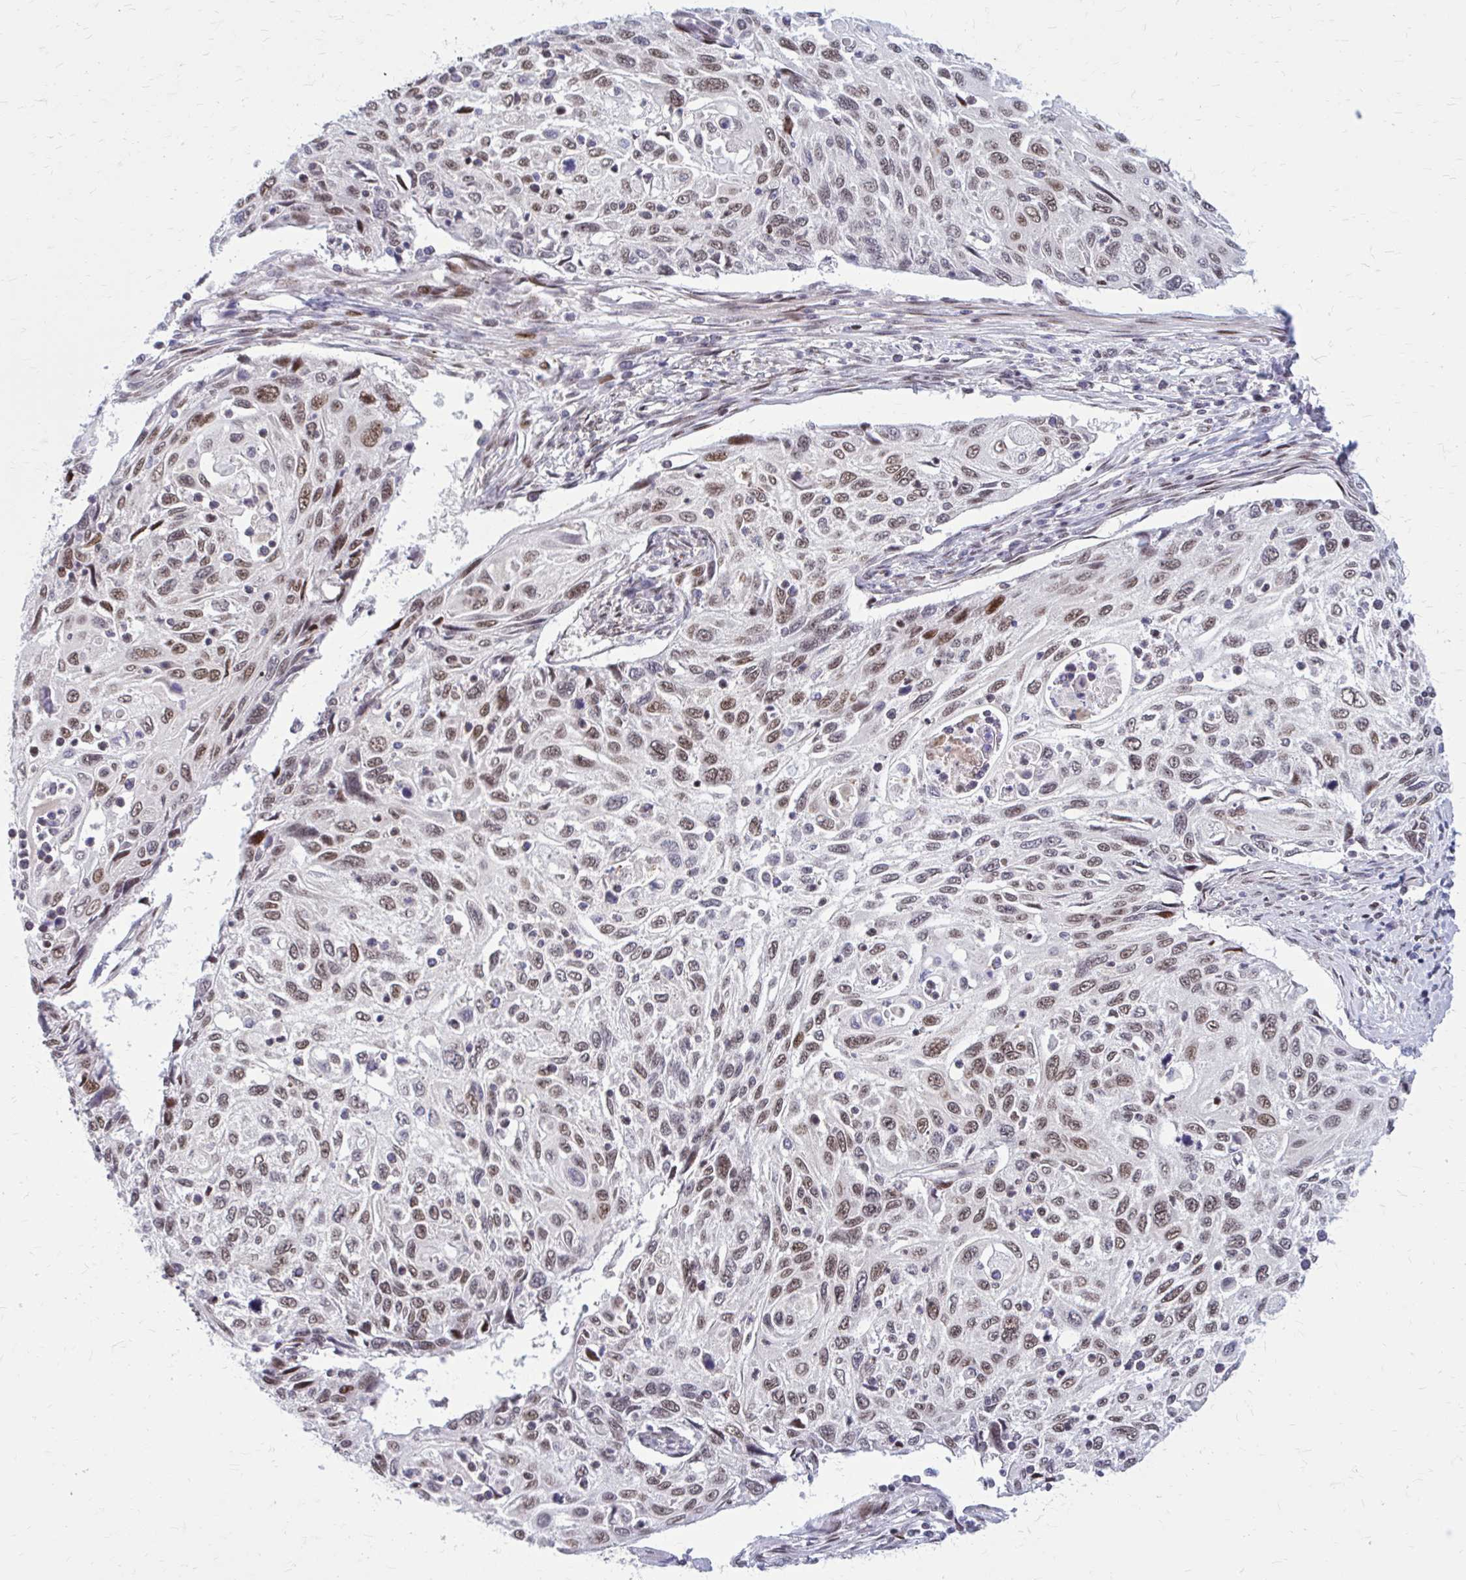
{"staining": {"intensity": "moderate", "quantity": ">75%", "location": "nuclear"}, "tissue": "cervical cancer", "cell_type": "Tumor cells", "image_type": "cancer", "snomed": [{"axis": "morphology", "description": "Squamous cell carcinoma, NOS"}, {"axis": "topography", "description": "Cervix"}], "caption": "Tumor cells demonstrate moderate nuclear expression in about >75% of cells in squamous cell carcinoma (cervical).", "gene": "PSME4", "patient": {"sex": "female", "age": 70}}